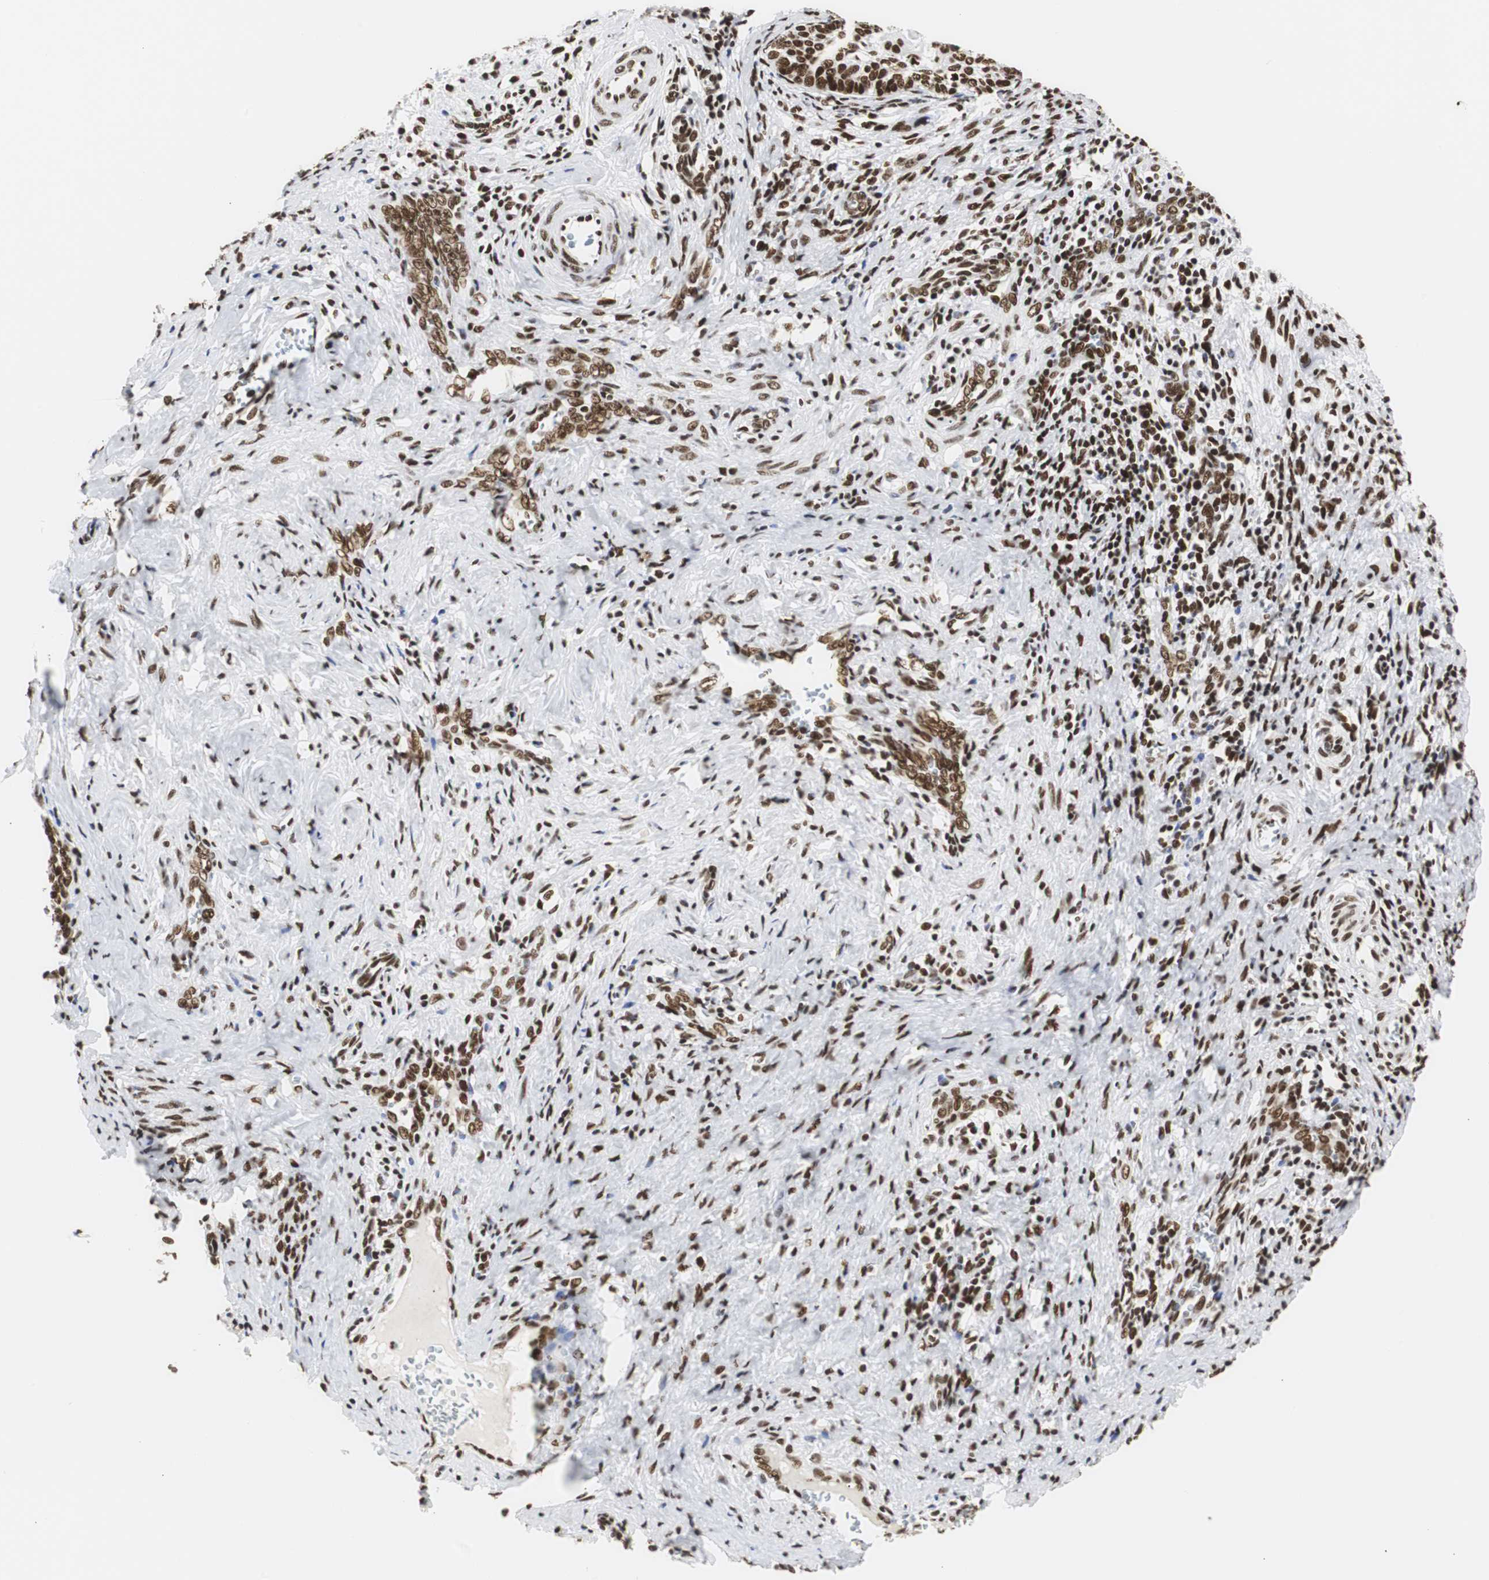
{"staining": {"intensity": "strong", "quantity": ">75%", "location": "nuclear"}, "tissue": "cervical cancer", "cell_type": "Tumor cells", "image_type": "cancer", "snomed": [{"axis": "morphology", "description": "Squamous cell carcinoma, NOS"}, {"axis": "topography", "description": "Cervix"}], "caption": "DAB (3,3'-diaminobenzidine) immunohistochemical staining of human cervical cancer (squamous cell carcinoma) exhibits strong nuclear protein staining in about >75% of tumor cells.", "gene": "HNRNPH2", "patient": {"sex": "female", "age": 33}}